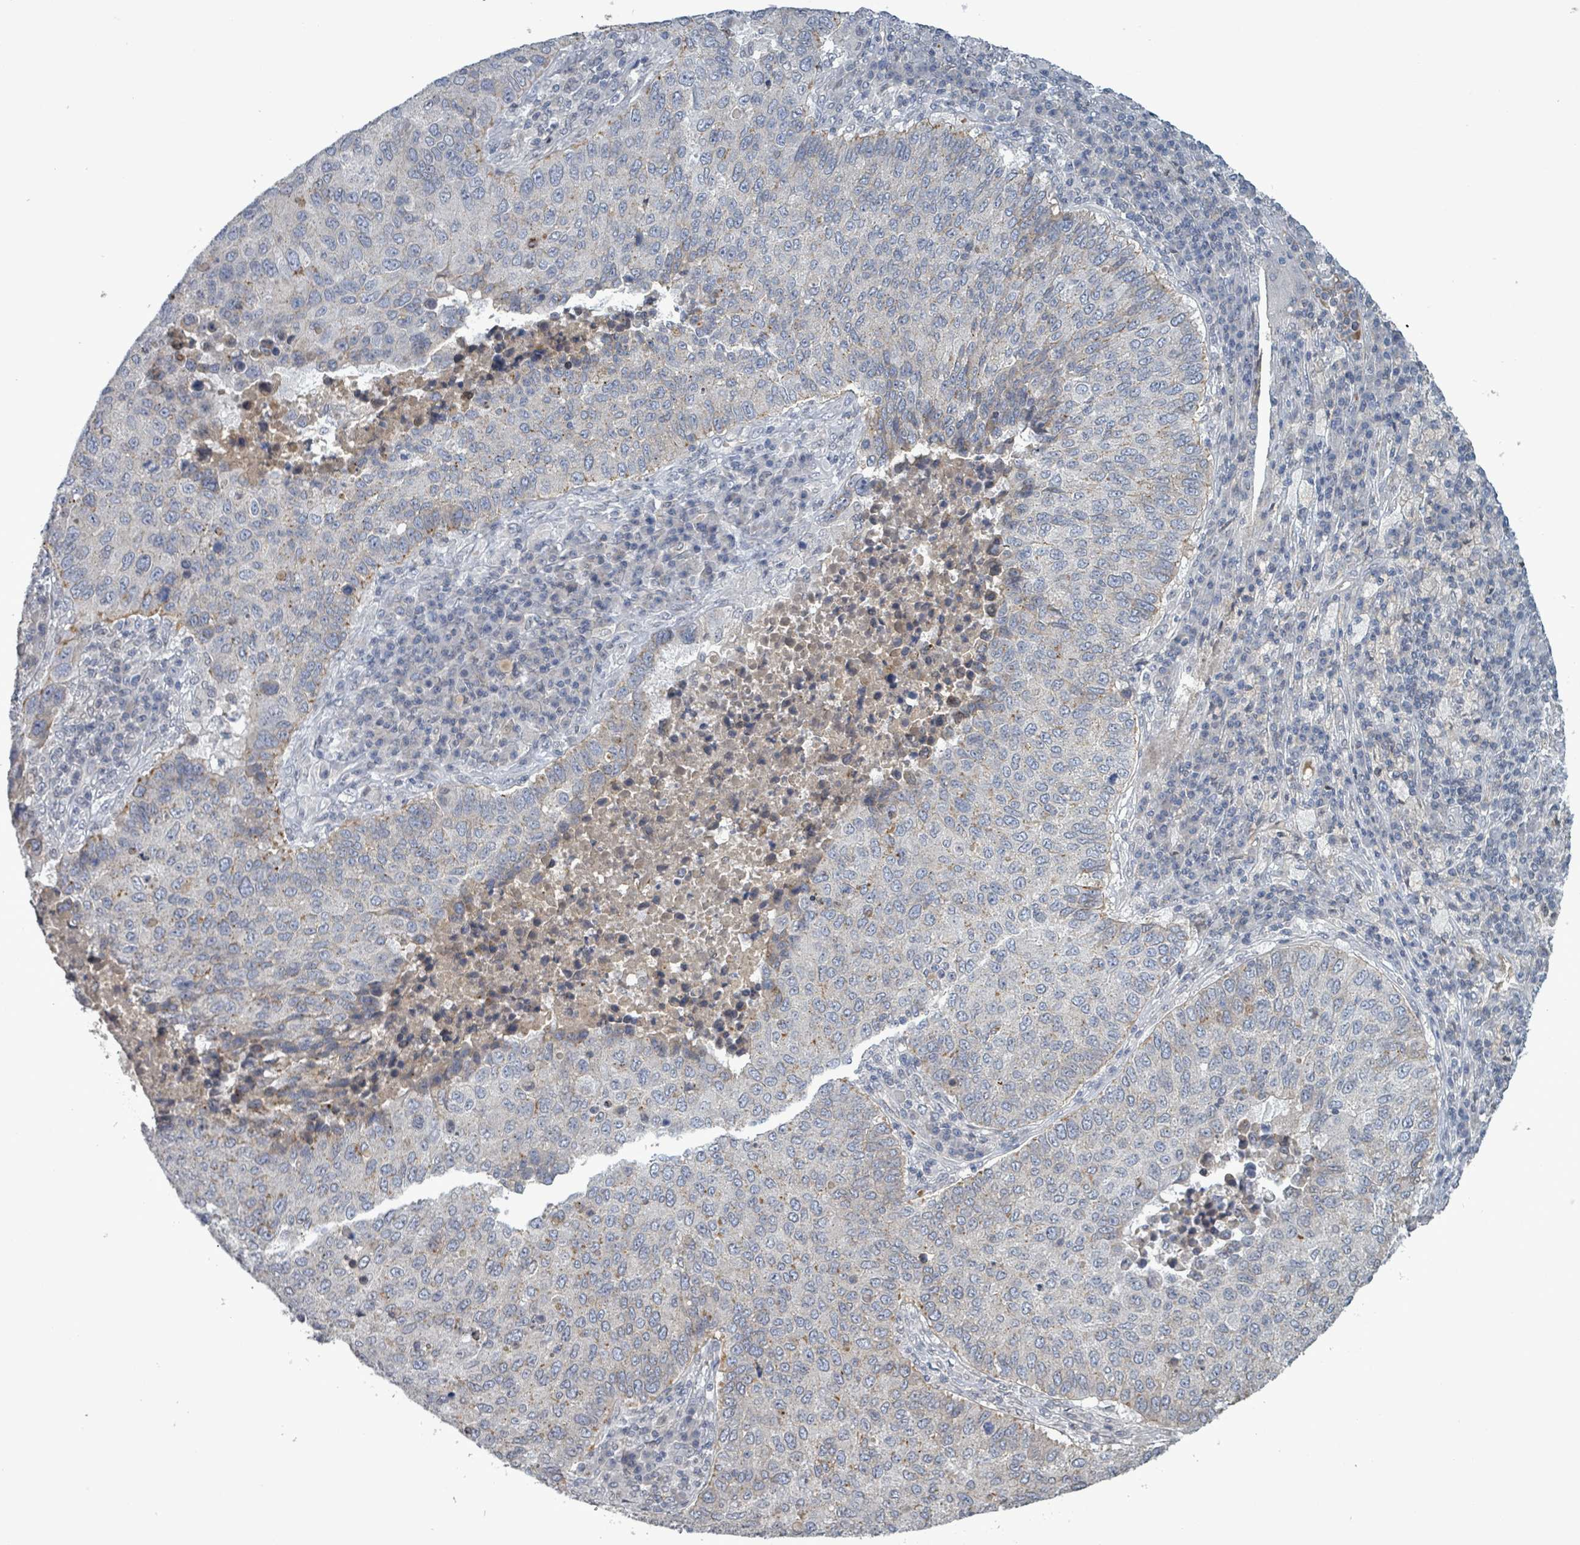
{"staining": {"intensity": "negative", "quantity": "none", "location": "none"}, "tissue": "lung cancer", "cell_type": "Tumor cells", "image_type": "cancer", "snomed": [{"axis": "morphology", "description": "Squamous cell carcinoma, NOS"}, {"axis": "topography", "description": "Lung"}], "caption": "Lung cancer (squamous cell carcinoma) was stained to show a protein in brown. There is no significant expression in tumor cells.", "gene": "GRM8", "patient": {"sex": "male", "age": 73}}